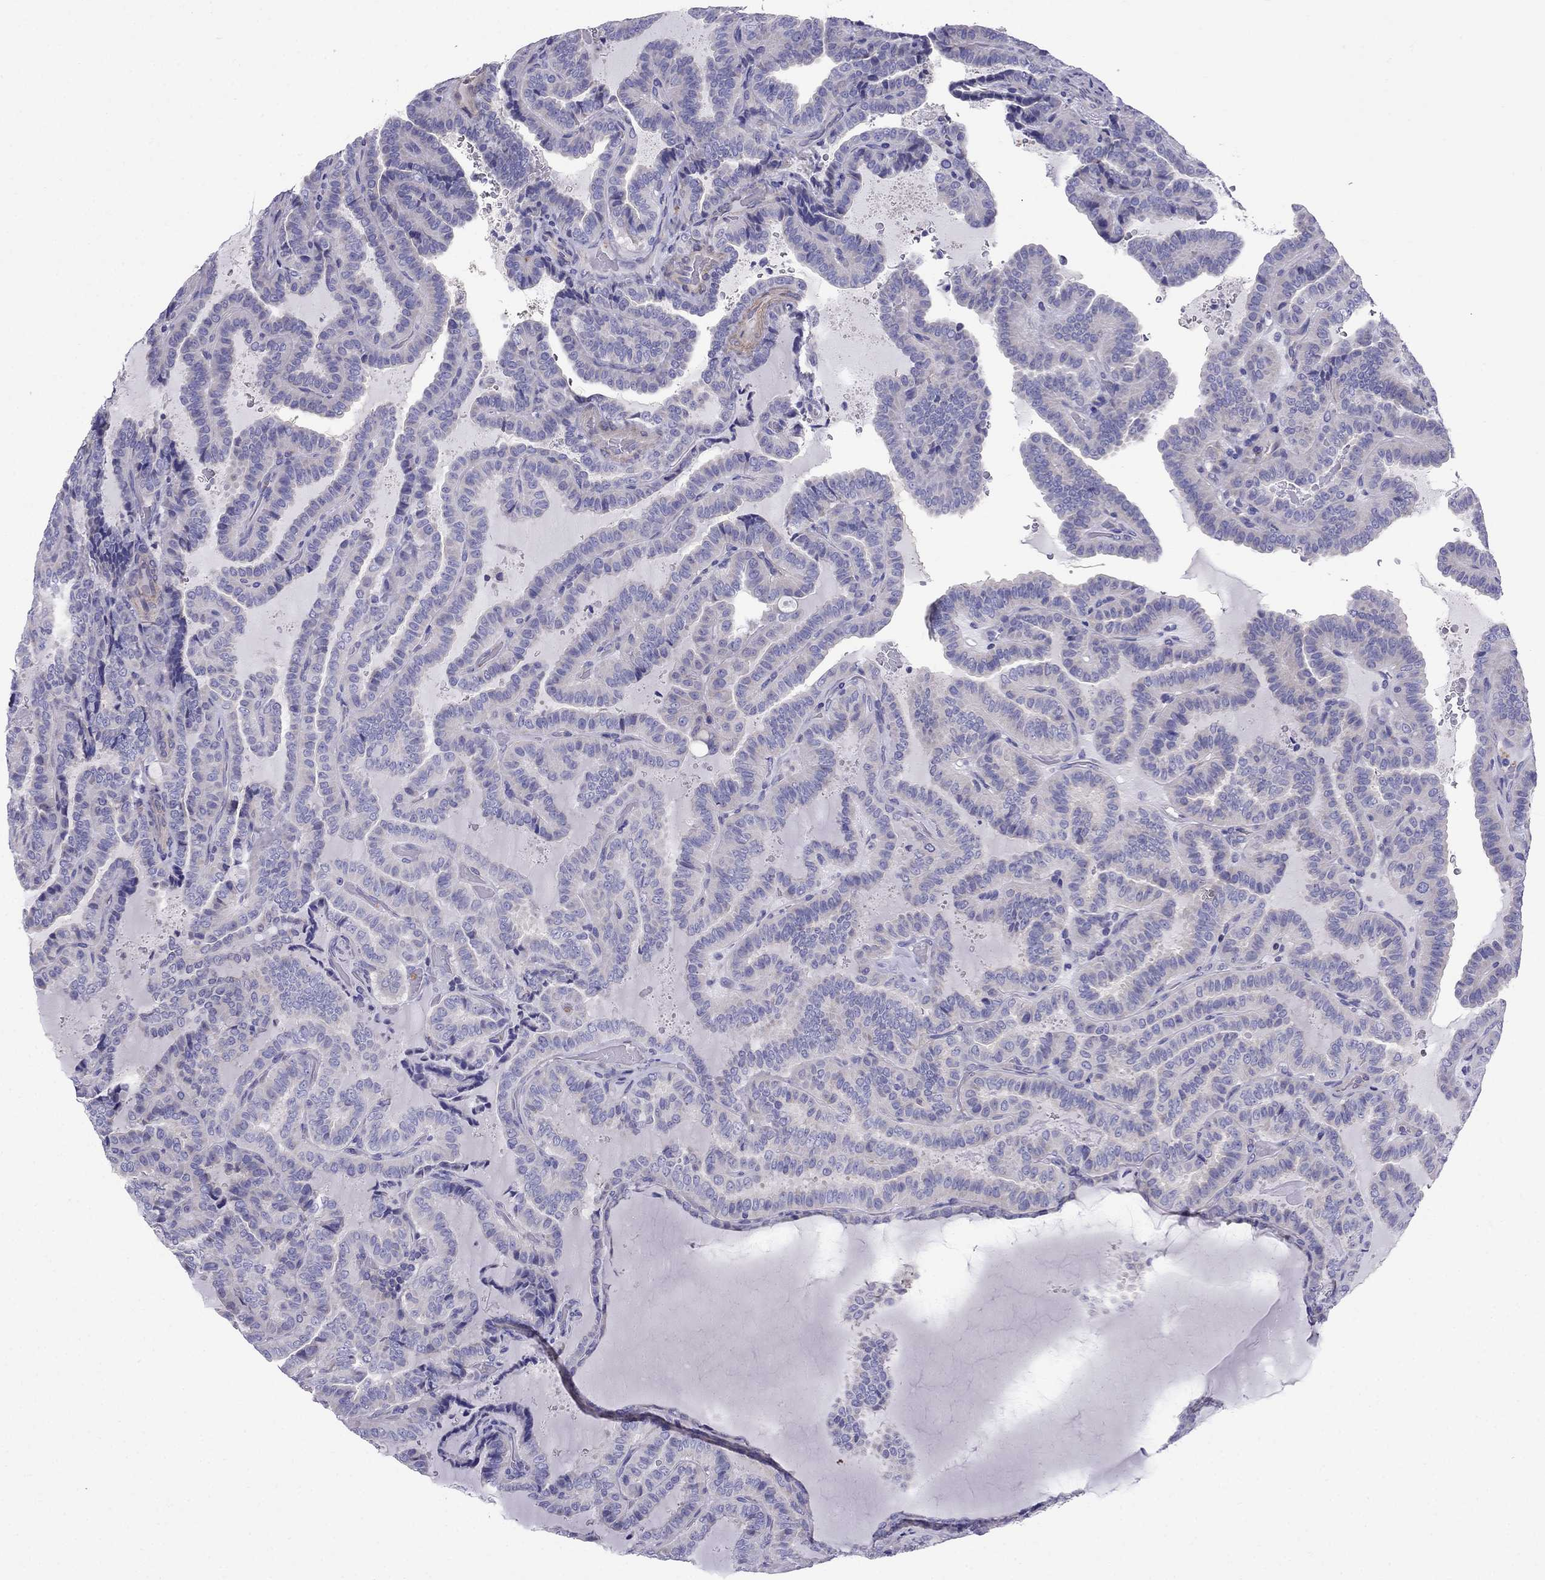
{"staining": {"intensity": "negative", "quantity": "none", "location": "none"}, "tissue": "thyroid cancer", "cell_type": "Tumor cells", "image_type": "cancer", "snomed": [{"axis": "morphology", "description": "Papillary adenocarcinoma, NOS"}, {"axis": "topography", "description": "Thyroid gland"}], "caption": "The image reveals no significant expression in tumor cells of thyroid cancer. The staining was performed using DAB (3,3'-diaminobenzidine) to visualize the protein expression in brown, while the nuclei were stained in blue with hematoxylin (Magnification: 20x).", "gene": "GPR50", "patient": {"sex": "female", "age": 39}}